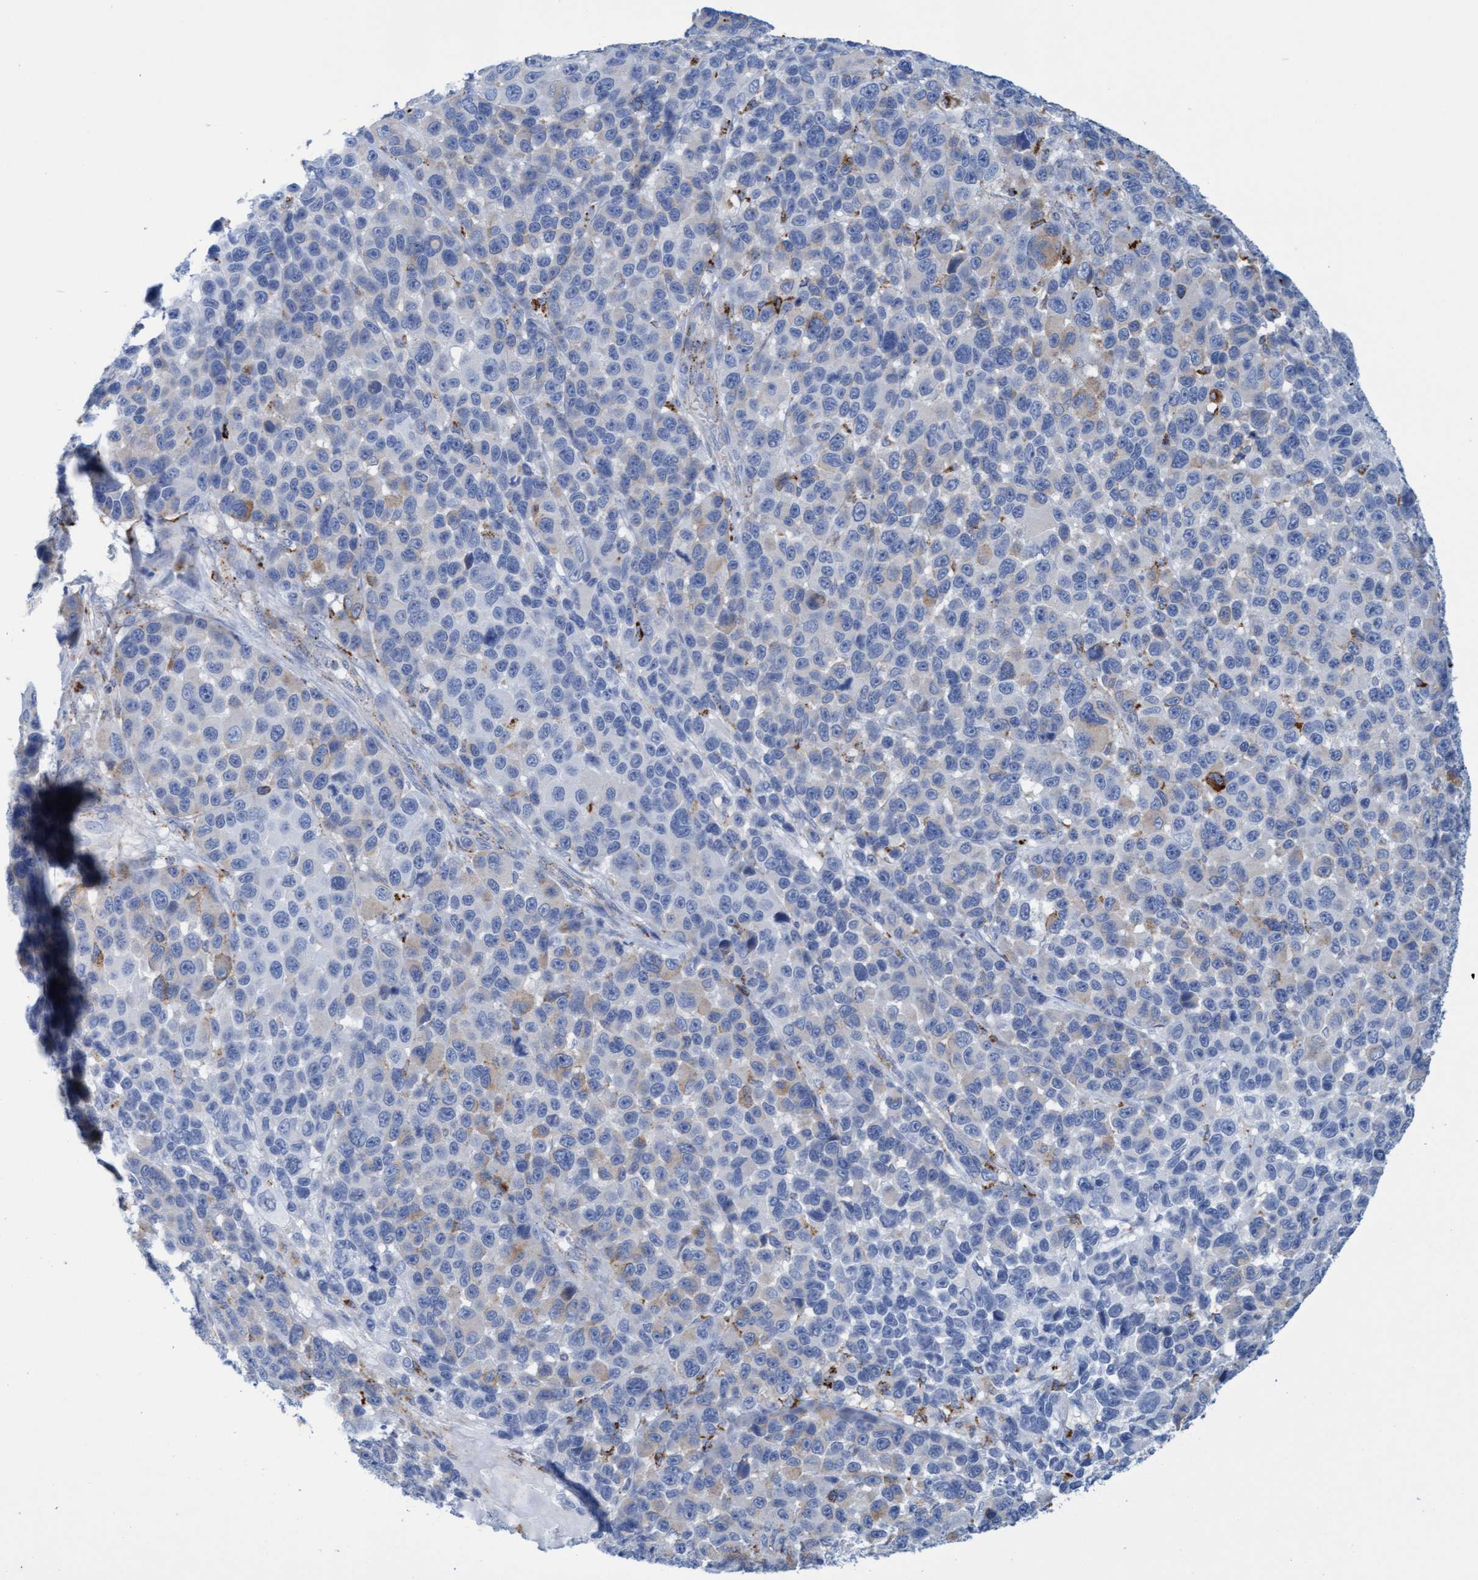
{"staining": {"intensity": "negative", "quantity": "none", "location": "none"}, "tissue": "melanoma", "cell_type": "Tumor cells", "image_type": "cancer", "snomed": [{"axis": "morphology", "description": "Malignant melanoma, NOS"}, {"axis": "topography", "description": "Skin"}], "caption": "Malignant melanoma stained for a protein using immunohistochemistry displays no staining tumor cells.", "gene": "SGSH", "patient": {"sex": "male", "age": 53}}